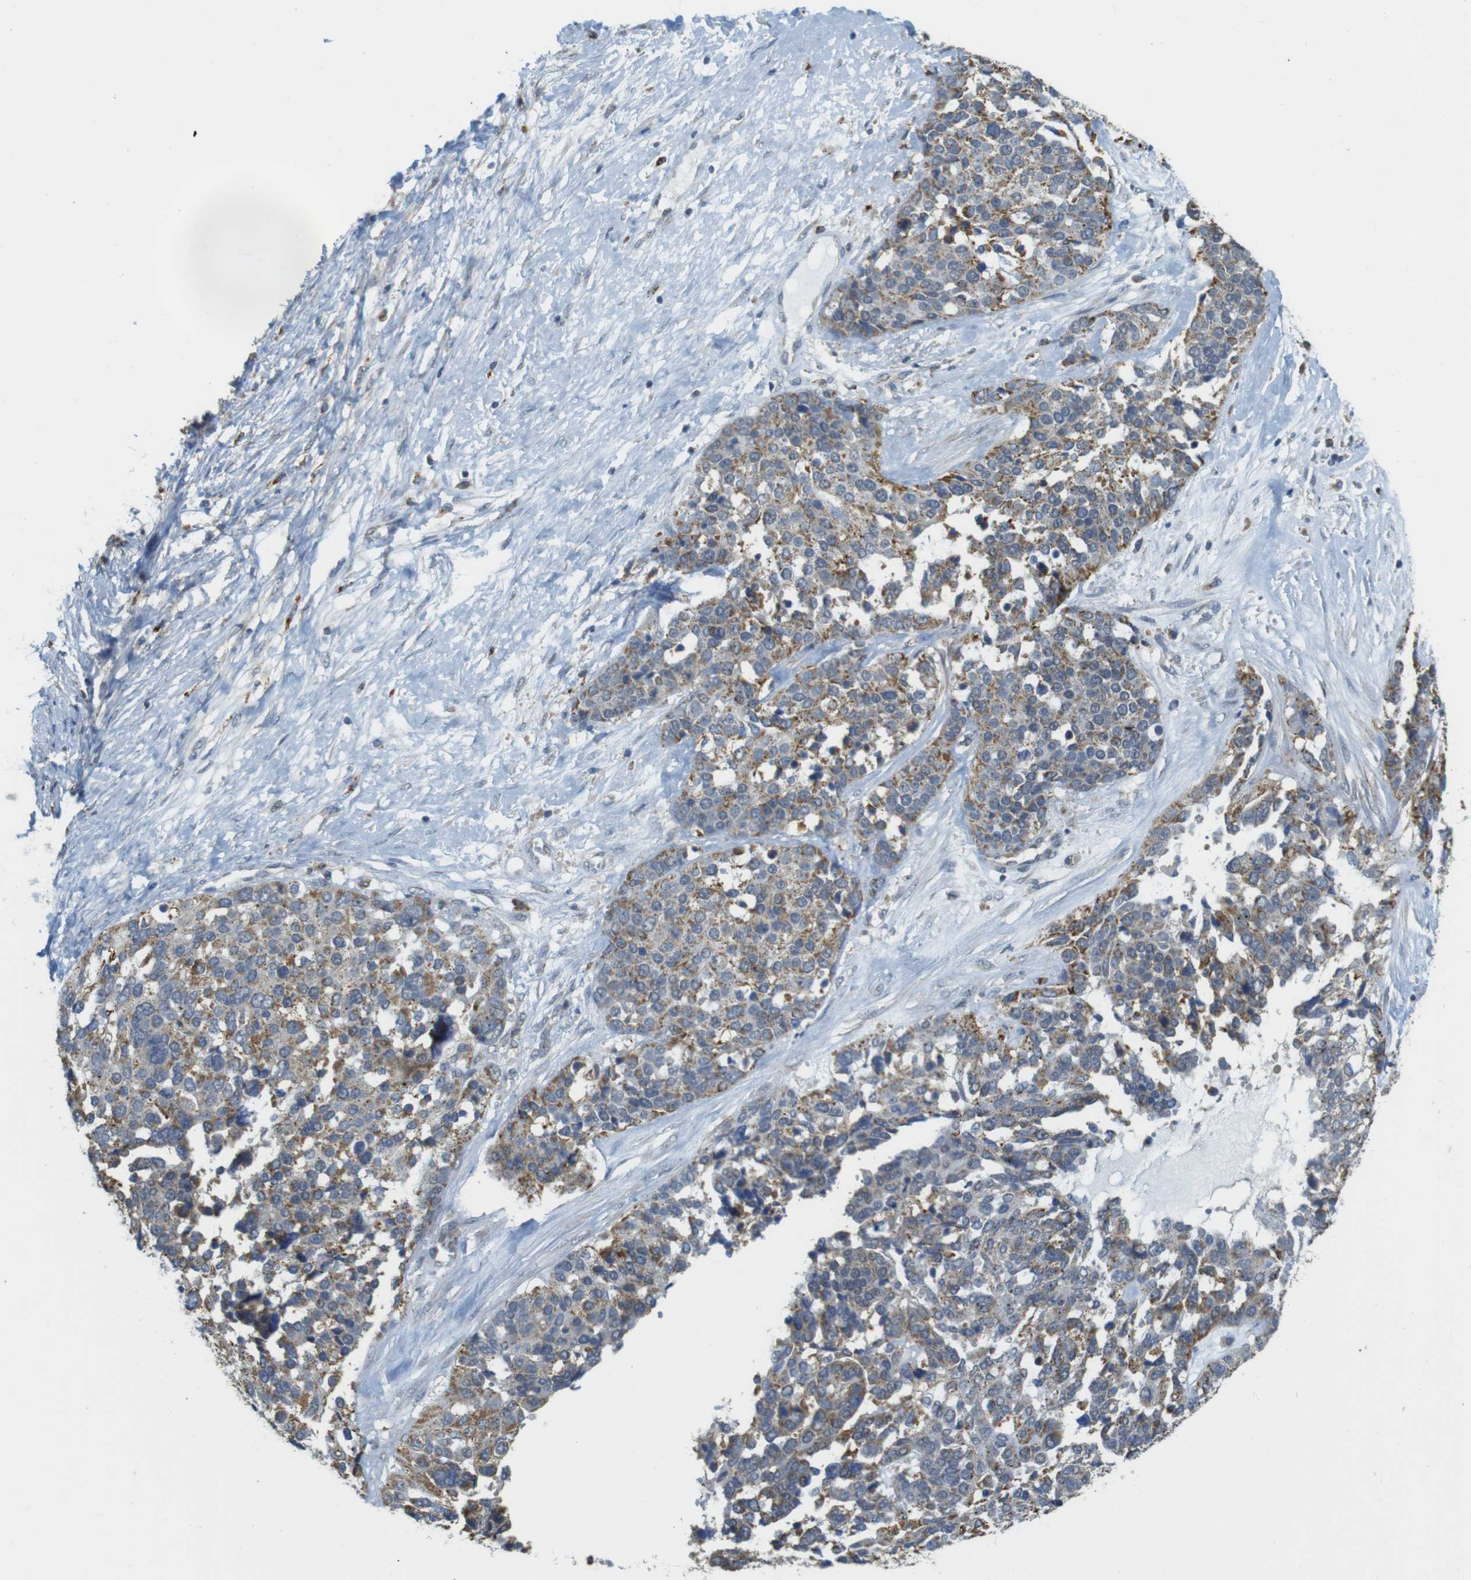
{"staining": {"intensity": "moderate", "quantity": ">75%", "location": "cytoplasmic/membranous"}, "tissue": "ovarian cancer", "cell_type": "Tumor cells", "image_type": "cancer", "snomed": [{"axis": "morphology", "description": "Cystadenocarcinoma, serous, NOS"}, {"axis": "topography", "description": "Ovary"}], "caption": "A brown stain shows moderate cytoplasmic/membranous expression of a protein in ovarian serous cystadenocarcinoma tumor cells.", "gene": "BRI3BP", "patient": {"sex": "female", "age": 44}}